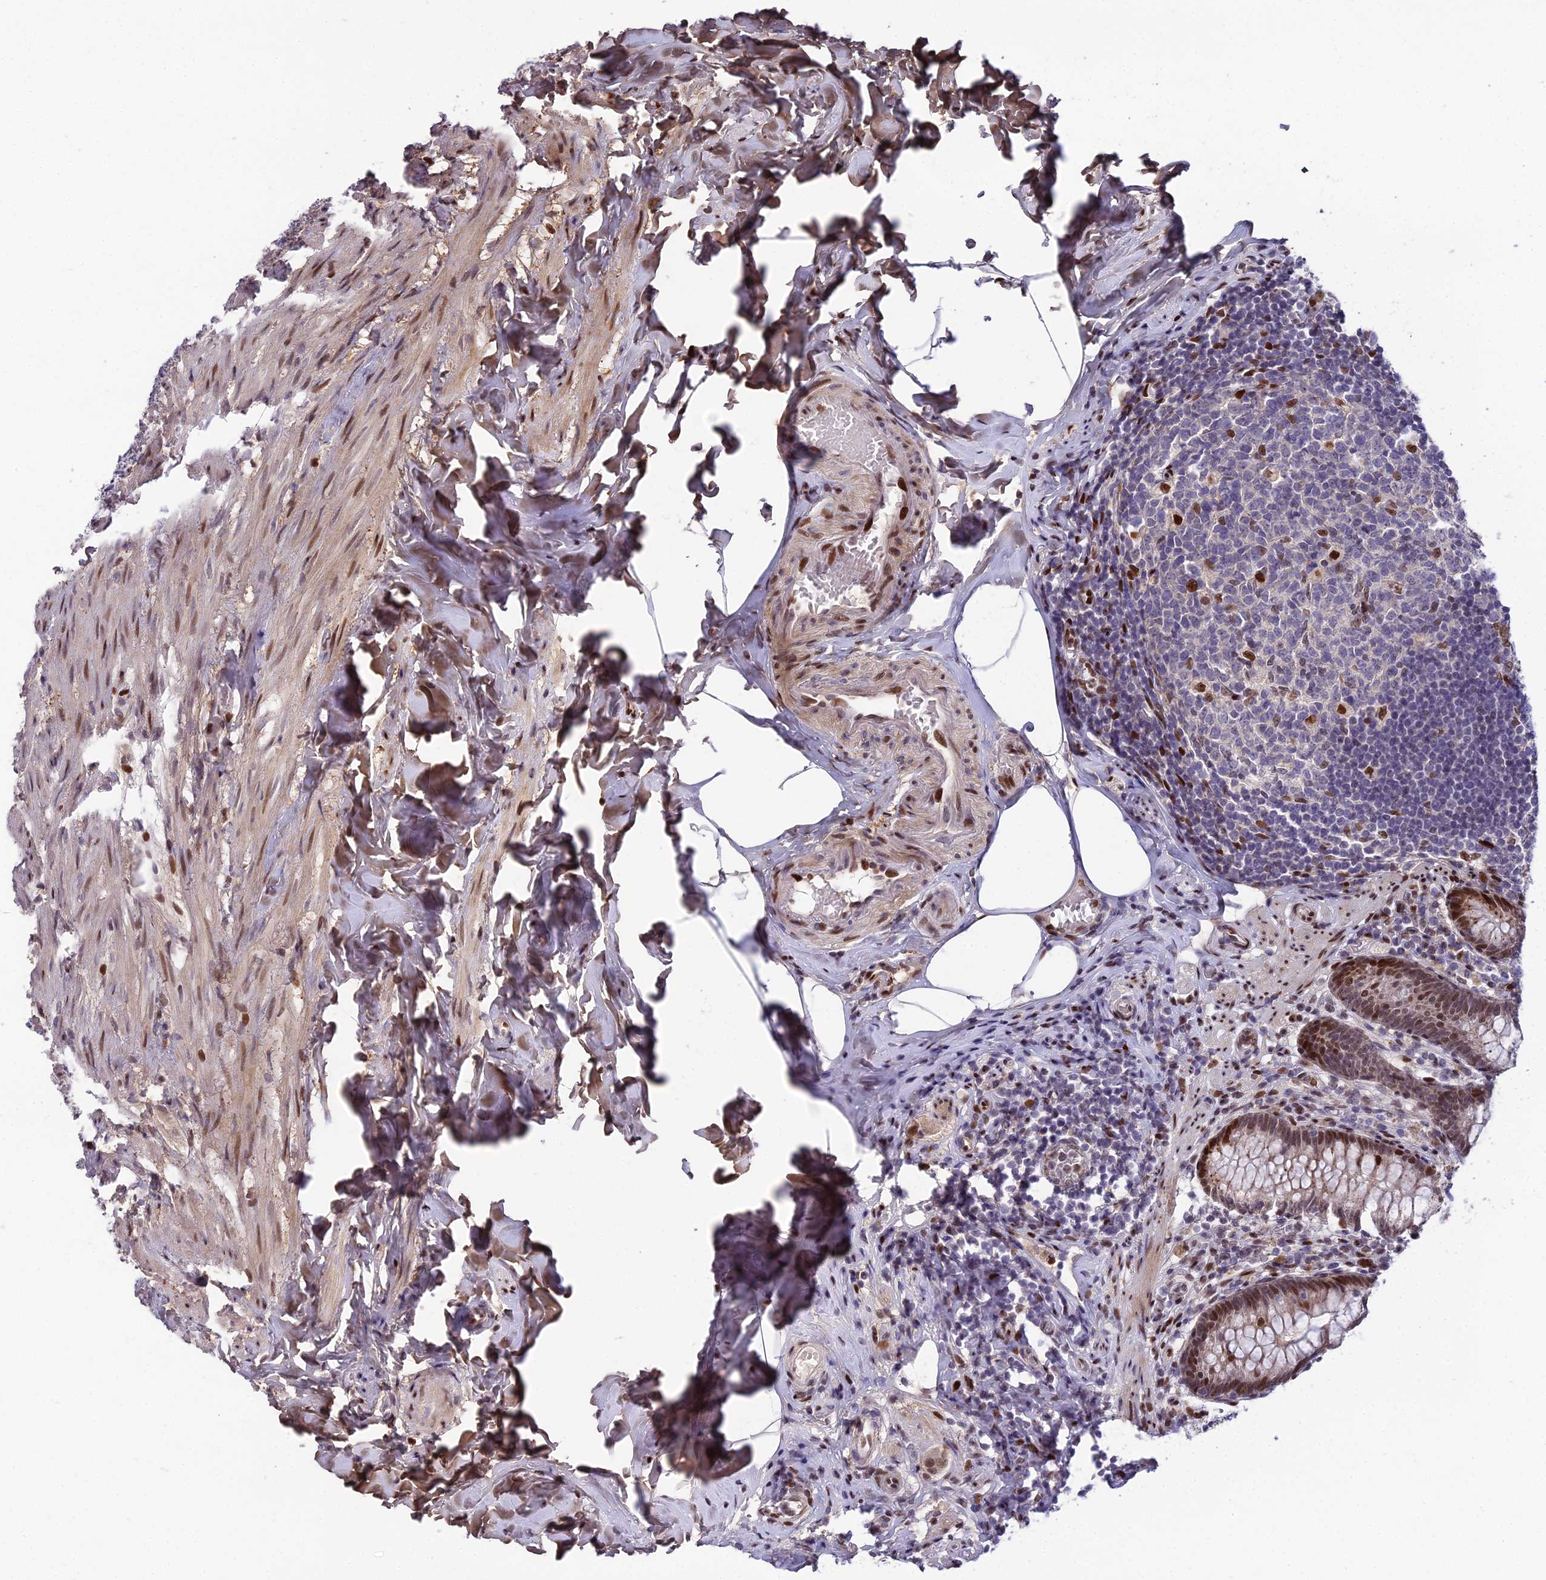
{"staining": {"intensity": "strong", "quantity": ">75%", "location": "cytoplasmic/membranous,nuclear"}, "tissue": "appendix", "cell_type": "Glandular cells", "image_type": "normal", "snomed": [{"axis": "morphology", "description": "Normal tissue, NOS"}, {"axis": "topography", "description": "Appendix"}], "caption": "Immunohistochemical staining of normal appendix shows strong cytoplasmic/membranous,nuclear protein positivity in about >75% of glandular cells.", "gene": "ZNF707", "patient": {"sex": "male", "age": 55}}